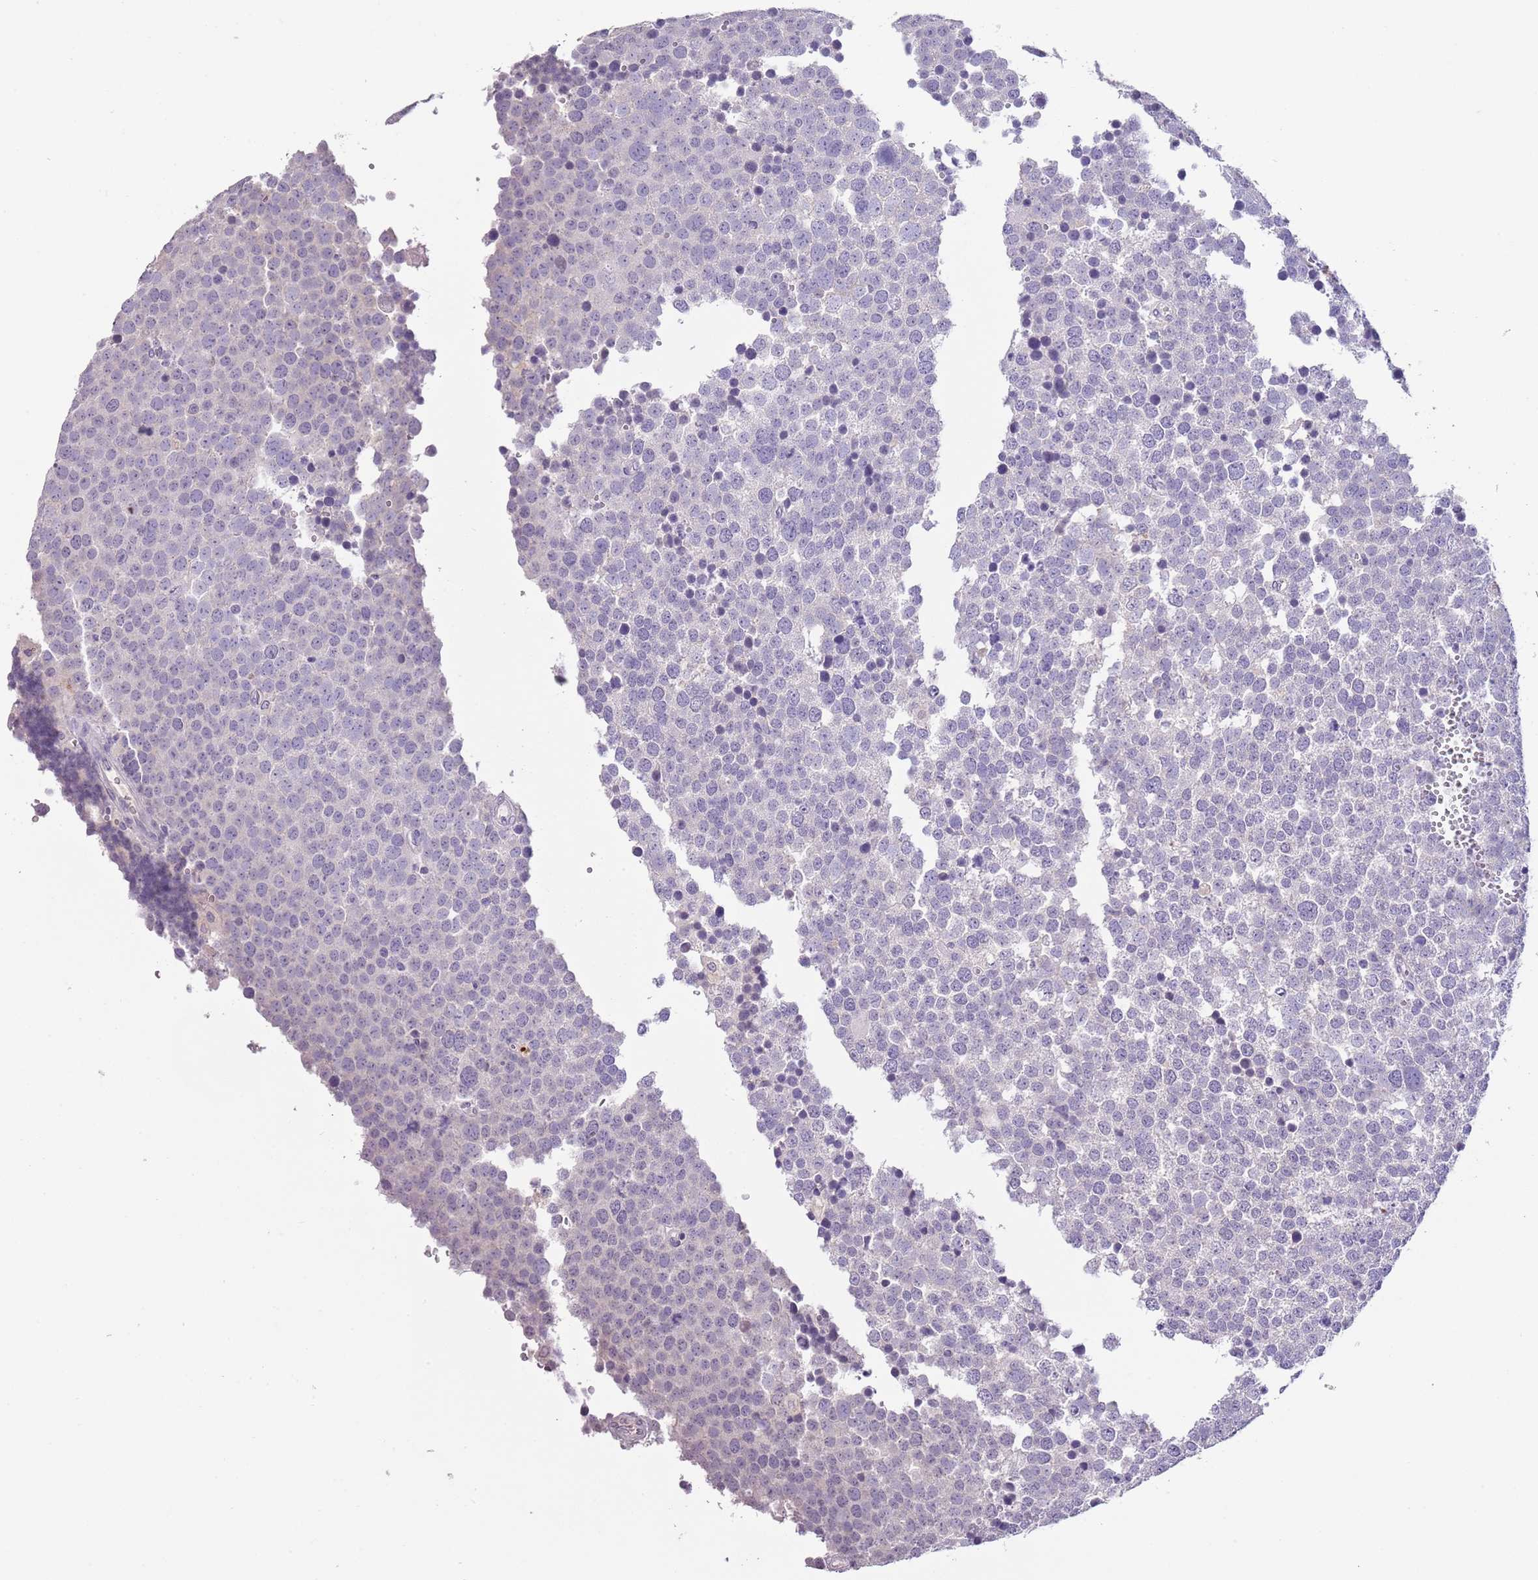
{"staining": {"intensity": "negative", "quantity": "none", "location": "none"}, "tissue": "testis cancer", "cell_type": "Tumor cells", "image_type": "cancer", "snomed": [{"axis": "morphology", "description": "Seminoma, NOS"}, {"axis": "topography", "description": "Testis"}], "caption": "Immunohistochemistry (IHC) photomicrograph of testis cancer (seminoma) stained for a protein (brown), which demonstrates no positivity in tumor cells.", "gene": "SLC35E3", "patient": {"sex": "male", "age": 71}}